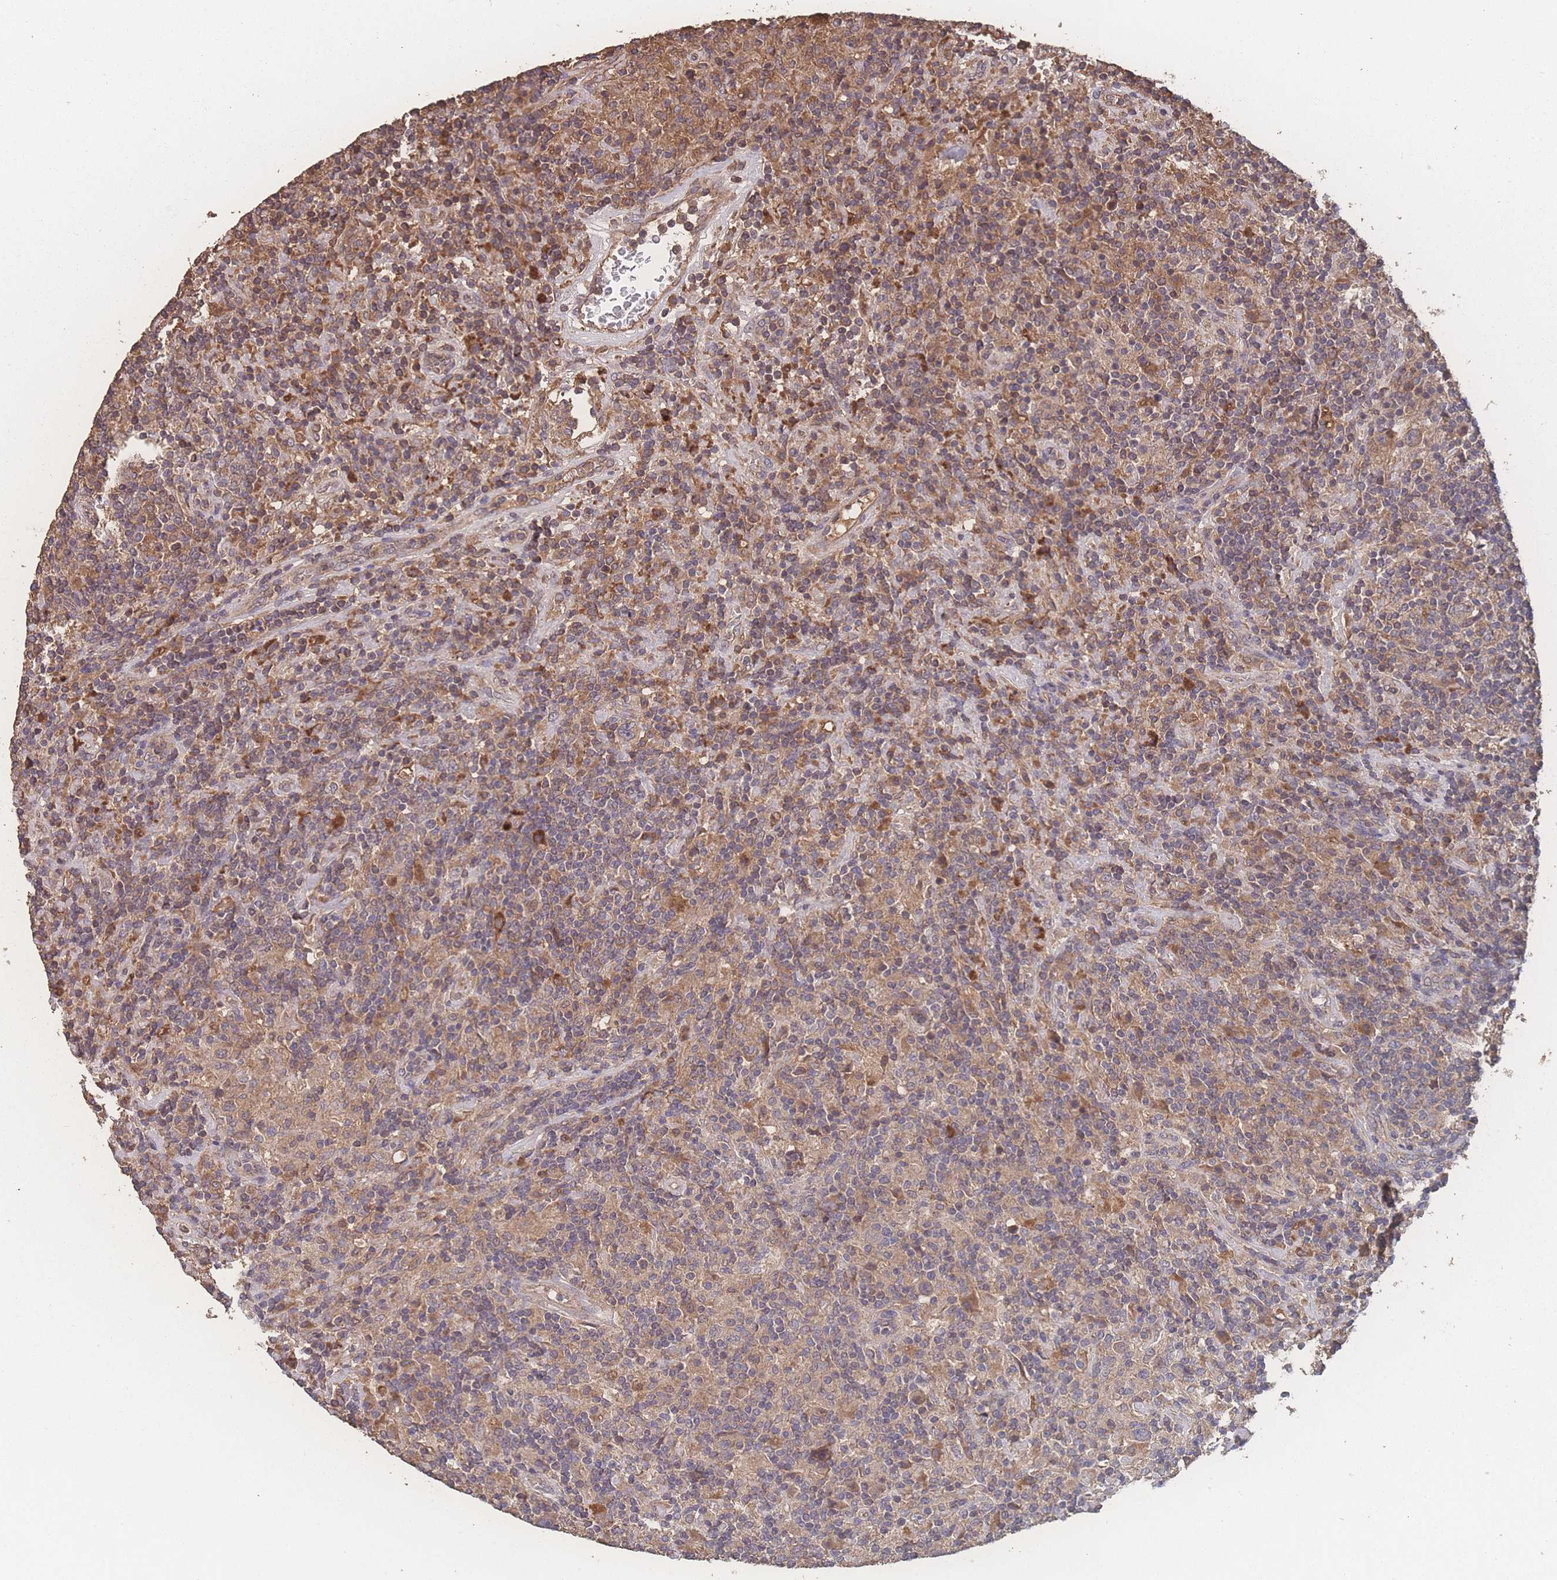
{"staining": {"intensity": "weak", "quantity": "25%-75%", "location": "cytoplasmic/membranous"}, "tissue": "lymphoma", "cell_type": "Tumor cells", "image_type": "cancer", "snomed": [{"axis": "morphology", "description": "Hodgkin's disease, NOS"}, {"axis": "topography", "description": "Lymph node"}], "caption": "Tumor cells demonstrate weak cytoplasmic/membranous positivity in approximately 25%-75% of cells in lymphoma.", "gene": "ATXN10", "patient": {"sex": "male", "age": 70}}